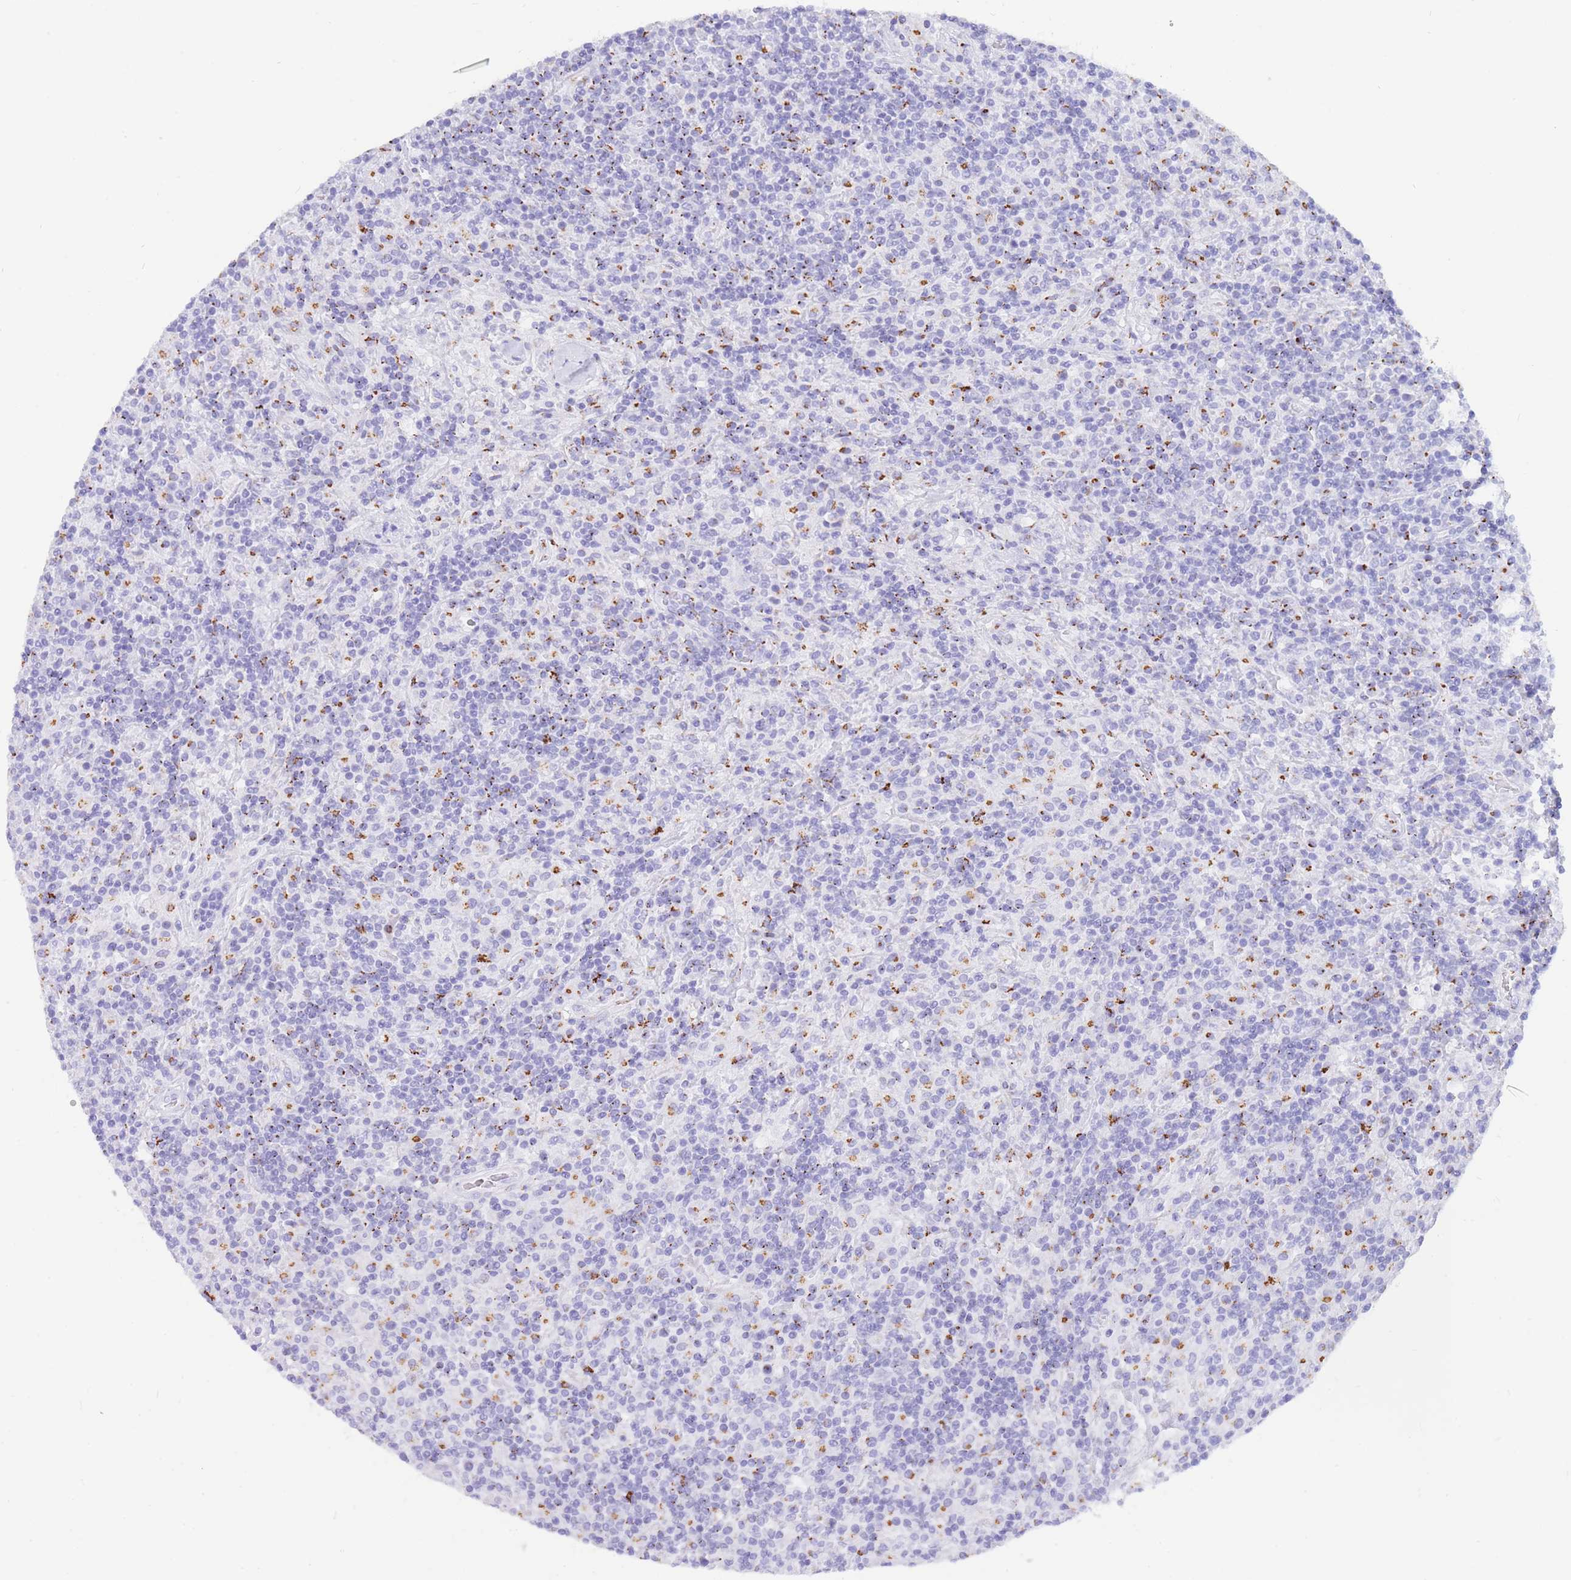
{"staining": {"intensity": "negative", "quantity": "none", "location": "none"}, "tissue": "lymphoma", "cell_type": "Tumor cells", "image_type": "cancer", "snomed": [{"axis": "morphology", "description": "Hodgkin's disease, NOS"}, {"axis": "topography", "description": "Lymph node"}], "caption": "IHC of lymphoma displays no staining in tumor cells. The staining is performed using DAB (3,3'-diaminobenzidine) brown chromogen with nuclei counter-stained in using hematoxylin.", "gene": "FAM3C", "patient": {"sex": "male", "age": 70}}